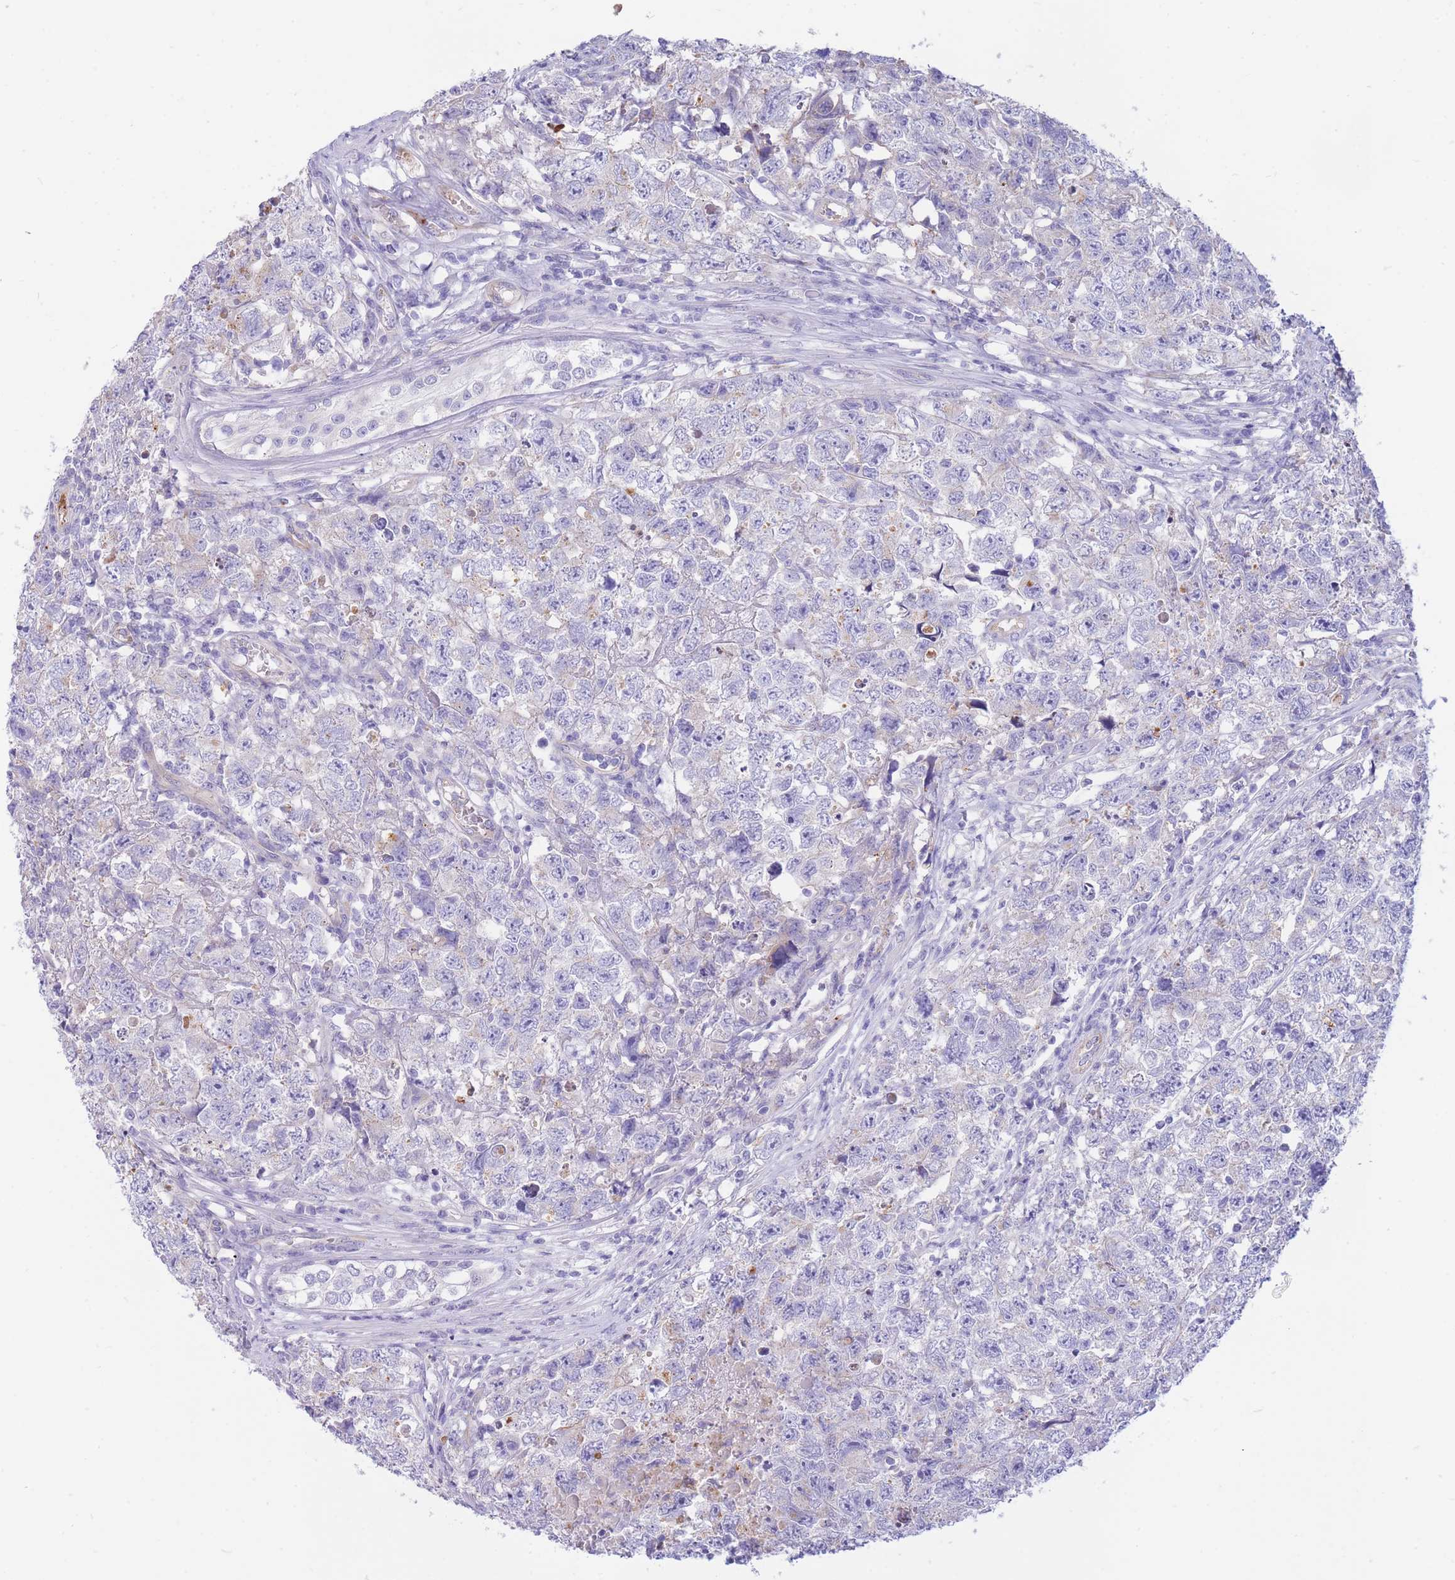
{"staining": {"intensity": "negative", "quantity": "none", "location": "none"}, "tissue": "testis cancer", "cell_type": "Tumor cells", "image_type": "cancer", "snomed": [{"axis": "morphology", "description": "Carcinoma, Embryonal, NOS"}, {"axis": "topography", "description": "Testis"}], "caption": "An immunohistochemistry histopathology image of testis cancer (embryonal carcinoma) is shown. There is no staining in tumor cells of testis cancer (embryonal carcinoma). Brightfield microscopy of IHC stained with DAB (3,3'-diaminobenzidine) (brown) and hematoxylin (blue), captured at high magnification.", "gene": "SULT1A1", "patient": {"sex": "male", "age": 22}}